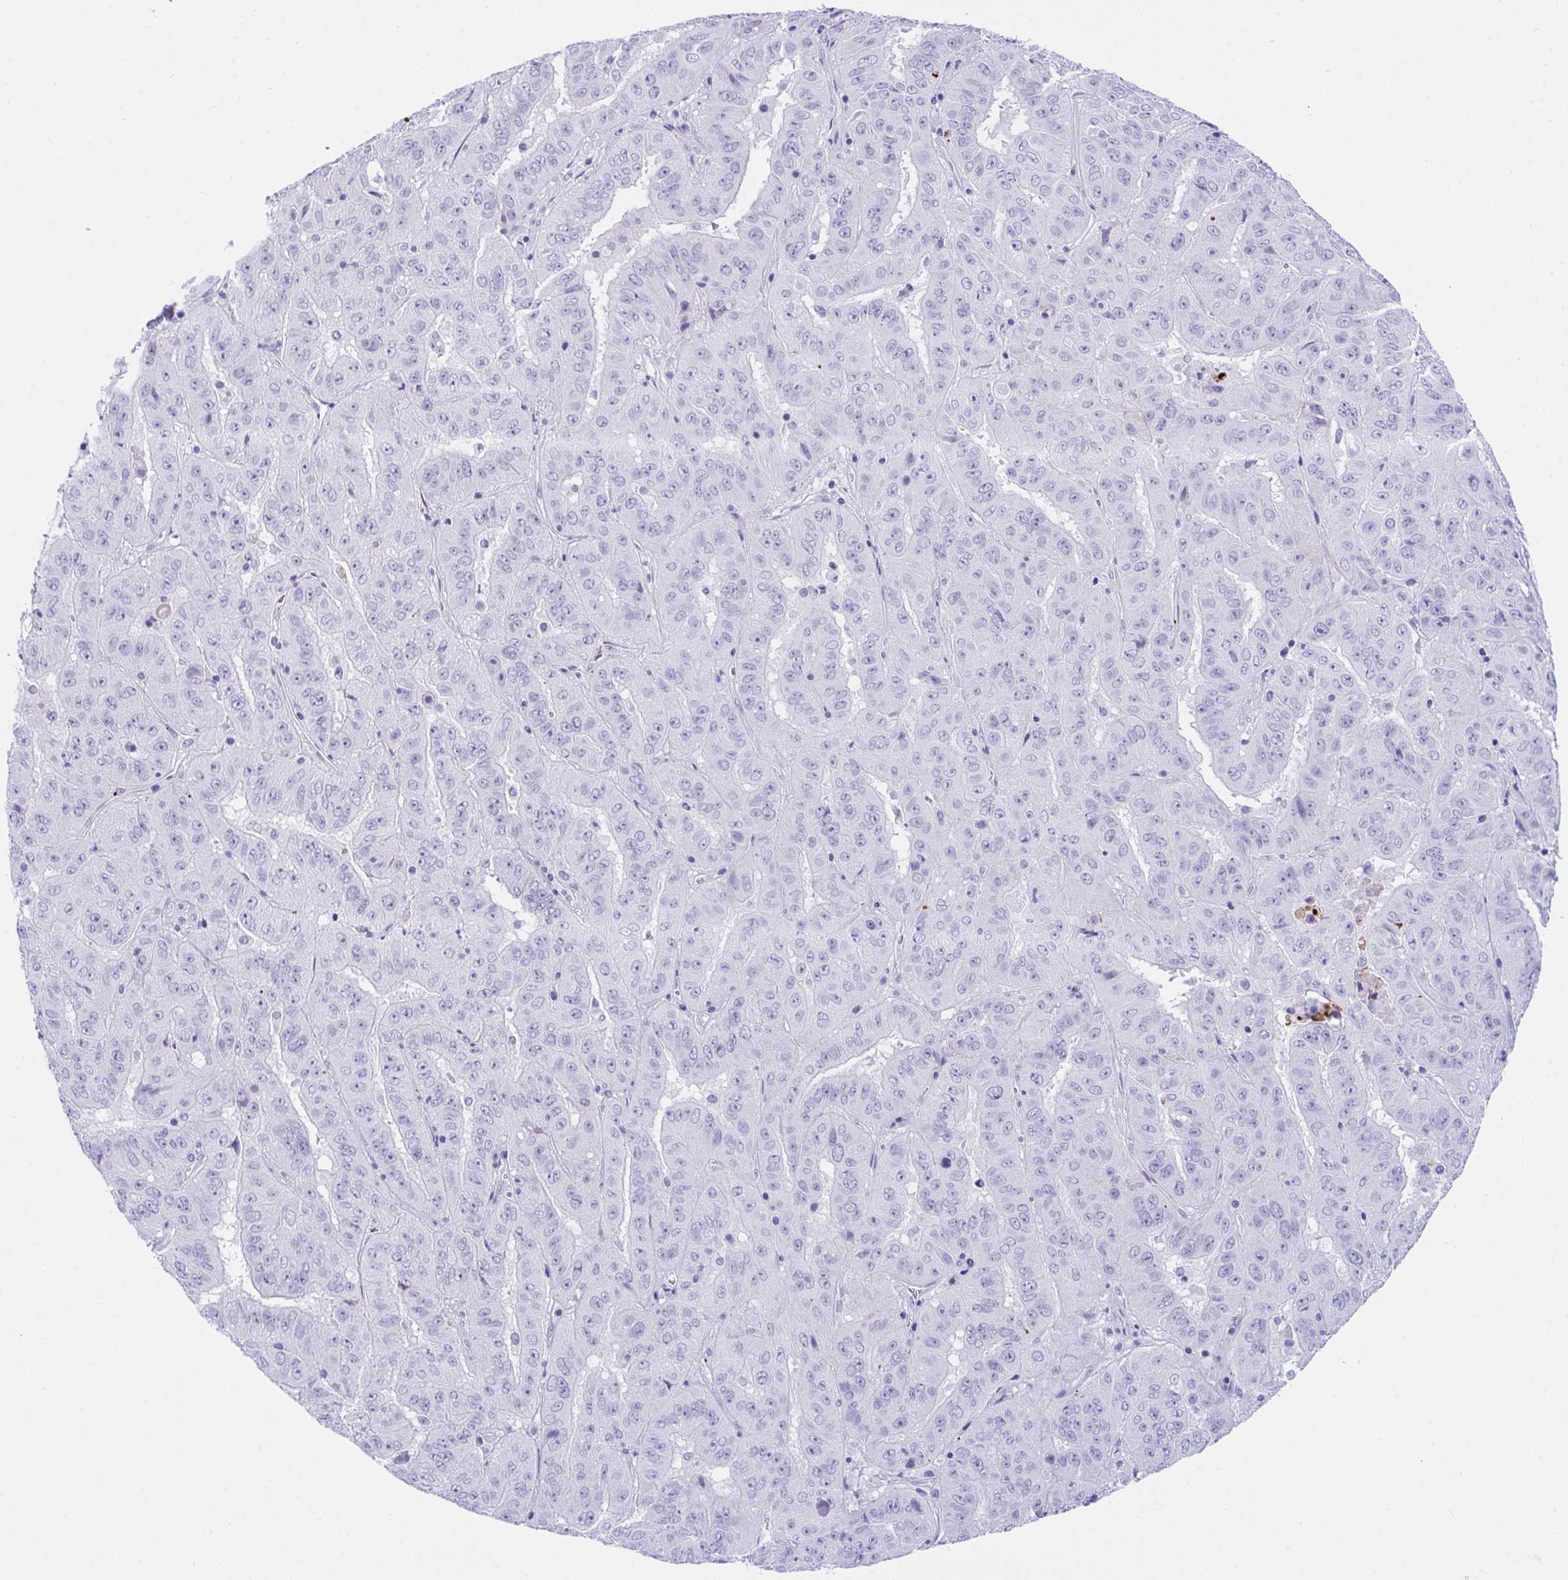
{"staining": {"intensity": "negative", "quantity": "none", "location": "none"}, "tissue": "pancreatic cancer", "cell_type": "Tumor cells", "image_type": "cancer", "snomed": [{"axis": "morphology", "description": "Adenocarcinoma, NOS"}, {"axis": "topography", "description": "Pancreas"}], "caption": "DAB immunohistochemical staining of pancreatic cancer (adenocarcinoma) demonstrates no significant positivity in tumor cells.", "gene": "KMT2E", "patient": {"sex": "male", "age": 63}}